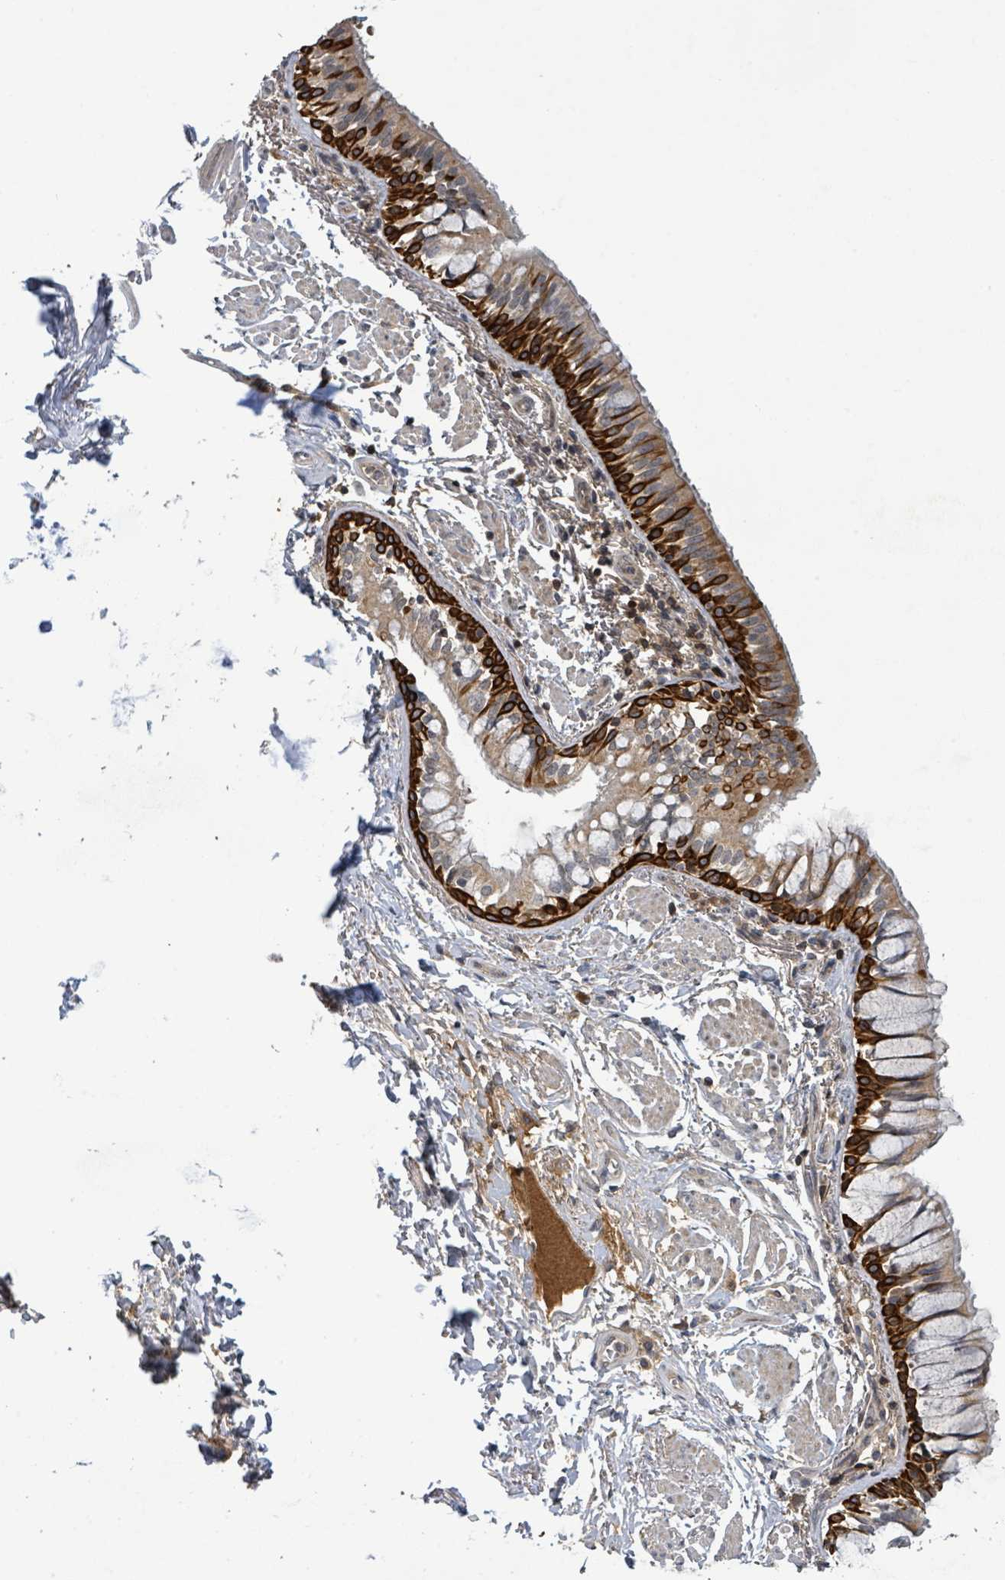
{"staining": {"intensity": "strong", "quantity": "25%-75%", "location": "cytoplasmic/membranous"}, "tissue": "bronchus", "cell_type": "Respiratory epithelial cells", "image_type": "normal", "snomed": [{"axis": "morphology", "description": "Normal tissue, NOS"}, {"axis": "topography", "description": "Bronchus"}], "caption": "Immunohistochemistry (IHC) of benign bronchus reveals high levels of strong cytoplasmic/membranous positivity in approximately 25%-75% of respiratory epithelial cells.", "gene": "ITGA11", "patient": {"sex": "male", "age": 70}}